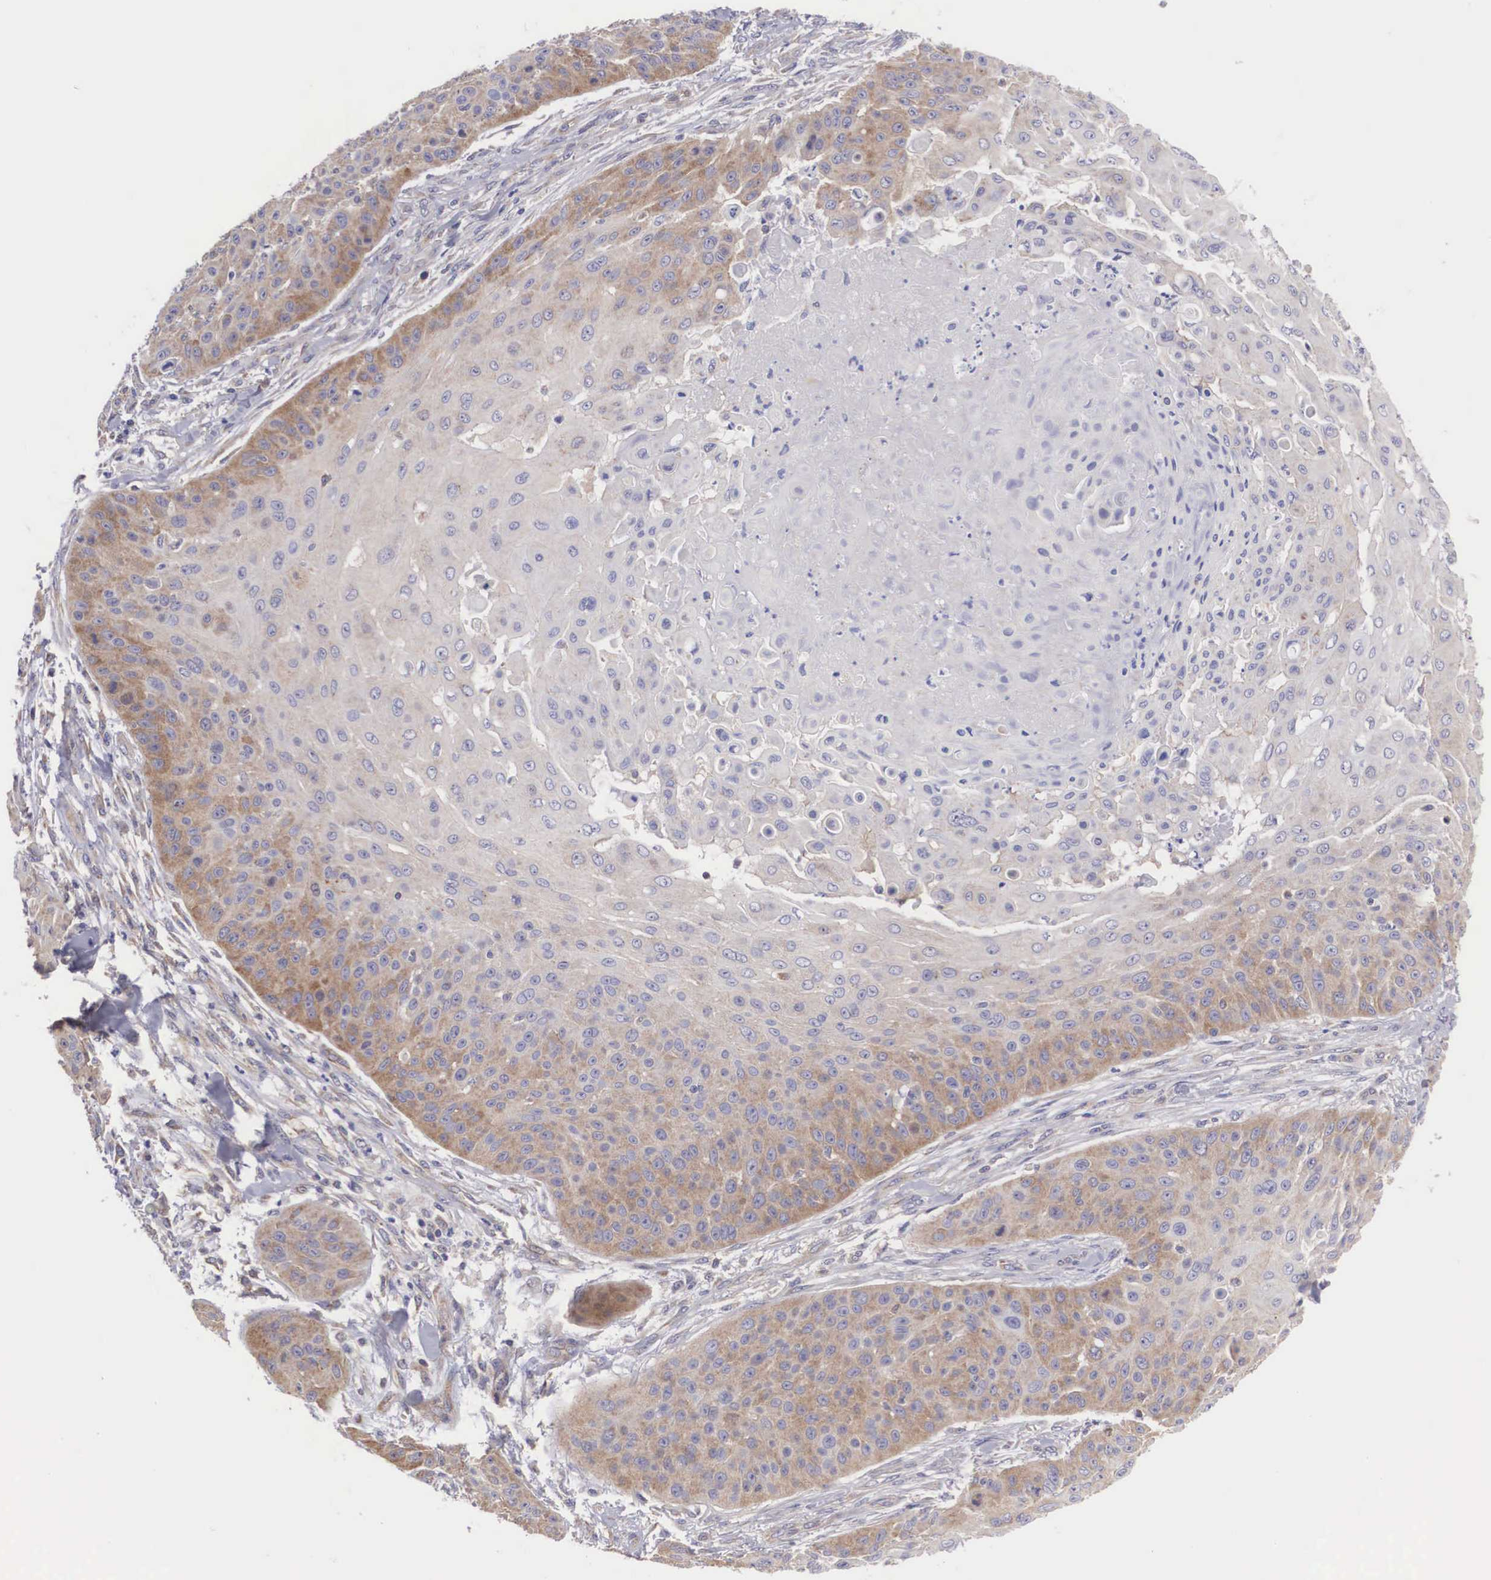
{"staining": {"intensity": "weak", "quantity": "25%-75%", "location": "cytoplasmic/membranous"}, "tissue": "skin cancer", "cell_type": "Tumor cells", "image_type": "cancer", "snomed": [{"axis": "morphology", "description": "Squamous cell carcinoma, NOS"}, {"axis": "topography", "description": "Skin"}], "caption": "This is an image of immunohistochemistry (IHC) staining of skin squamous cell carcinoma, which shows weak positivity in the cytoplasmic/membranous of tumor cells.", "gene": "TXLNG", "patient": {"sex": "male", "age": 82}}